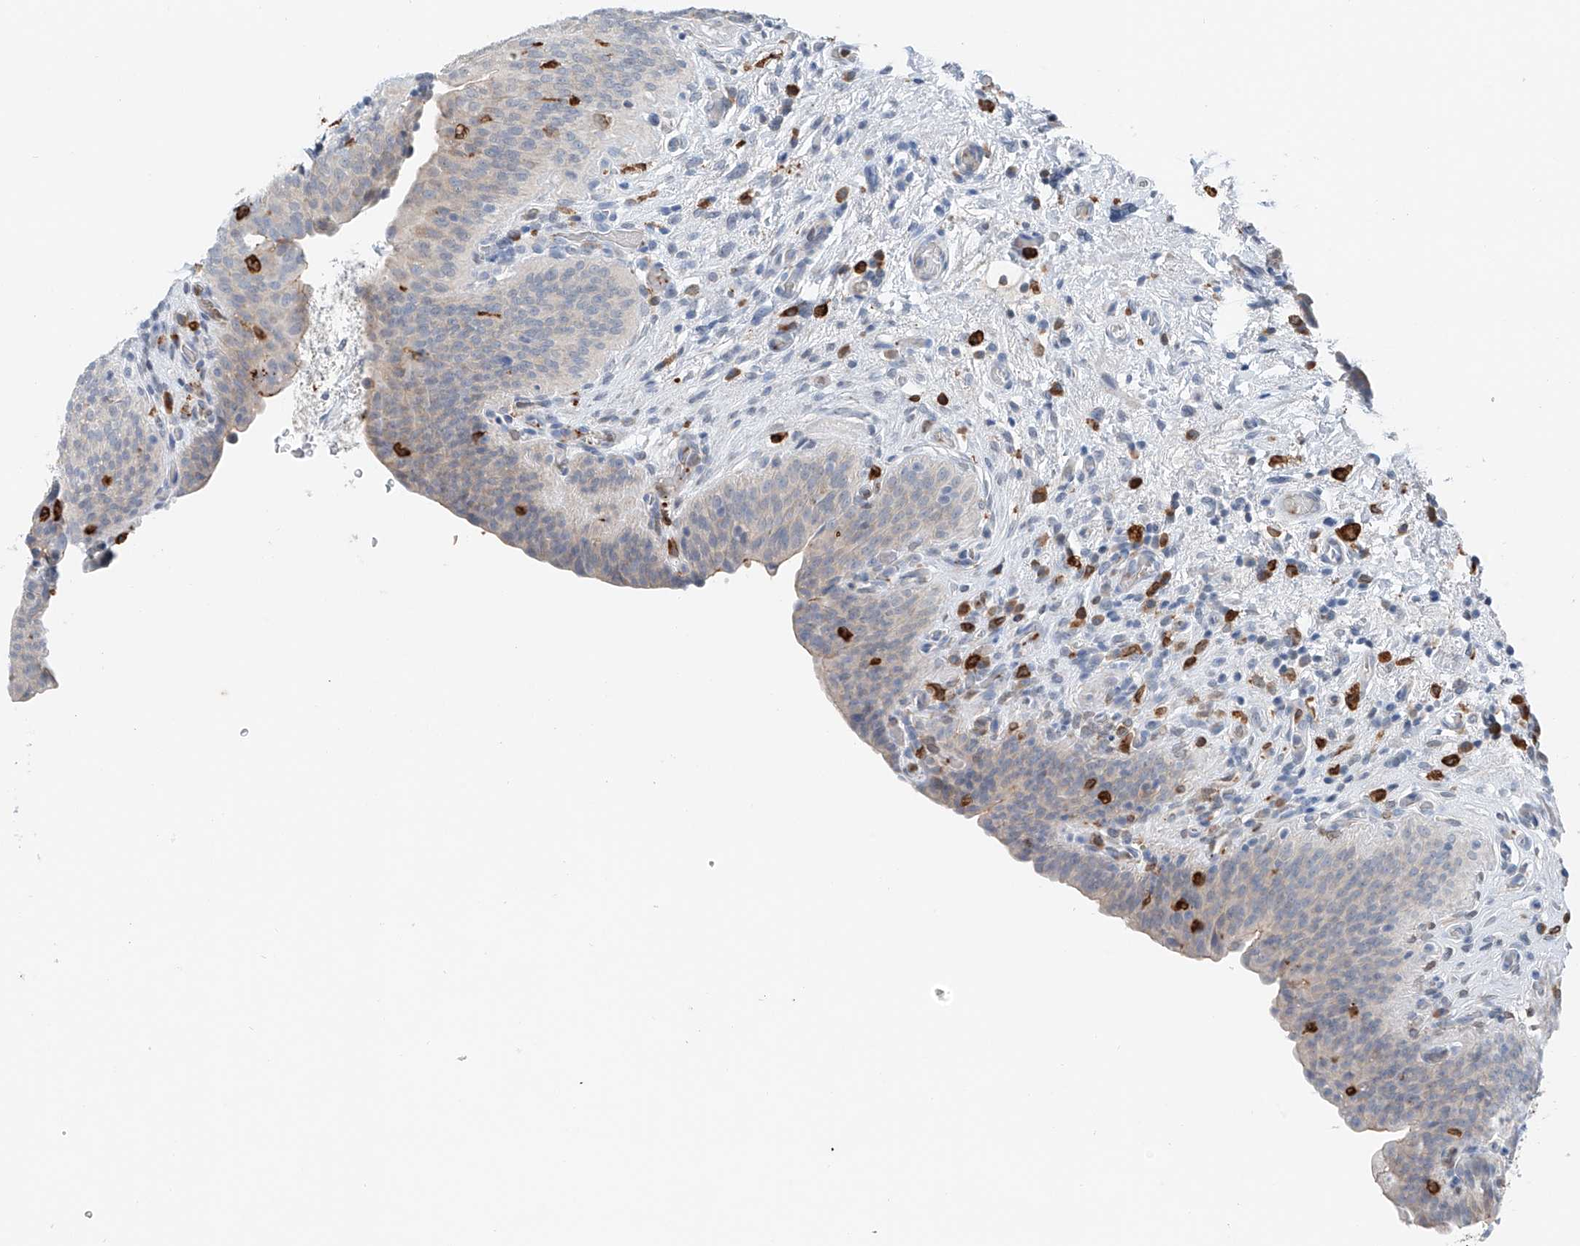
{"staining": {"intensity": "weak", "quantity": "<25%", "location": "cytoplasmic/membranous"}, "tissue": "urinary bladder", "cell_type": "Urothelial cells", "image_type": "normal", "snomed": [{"axis": "morphology", "description": "Normal tissue, NOS"}, {"axis": "topography", "description": "Urinary bladder"}], "caption": "Immunohistochemical staining of unremarkable urinary bladder demonstrates no significant staining in urothelial cells. (DAB IHC, high magnification).", "gene": "TBXAS1", "patient": {"sex": "male", "age": 83}}